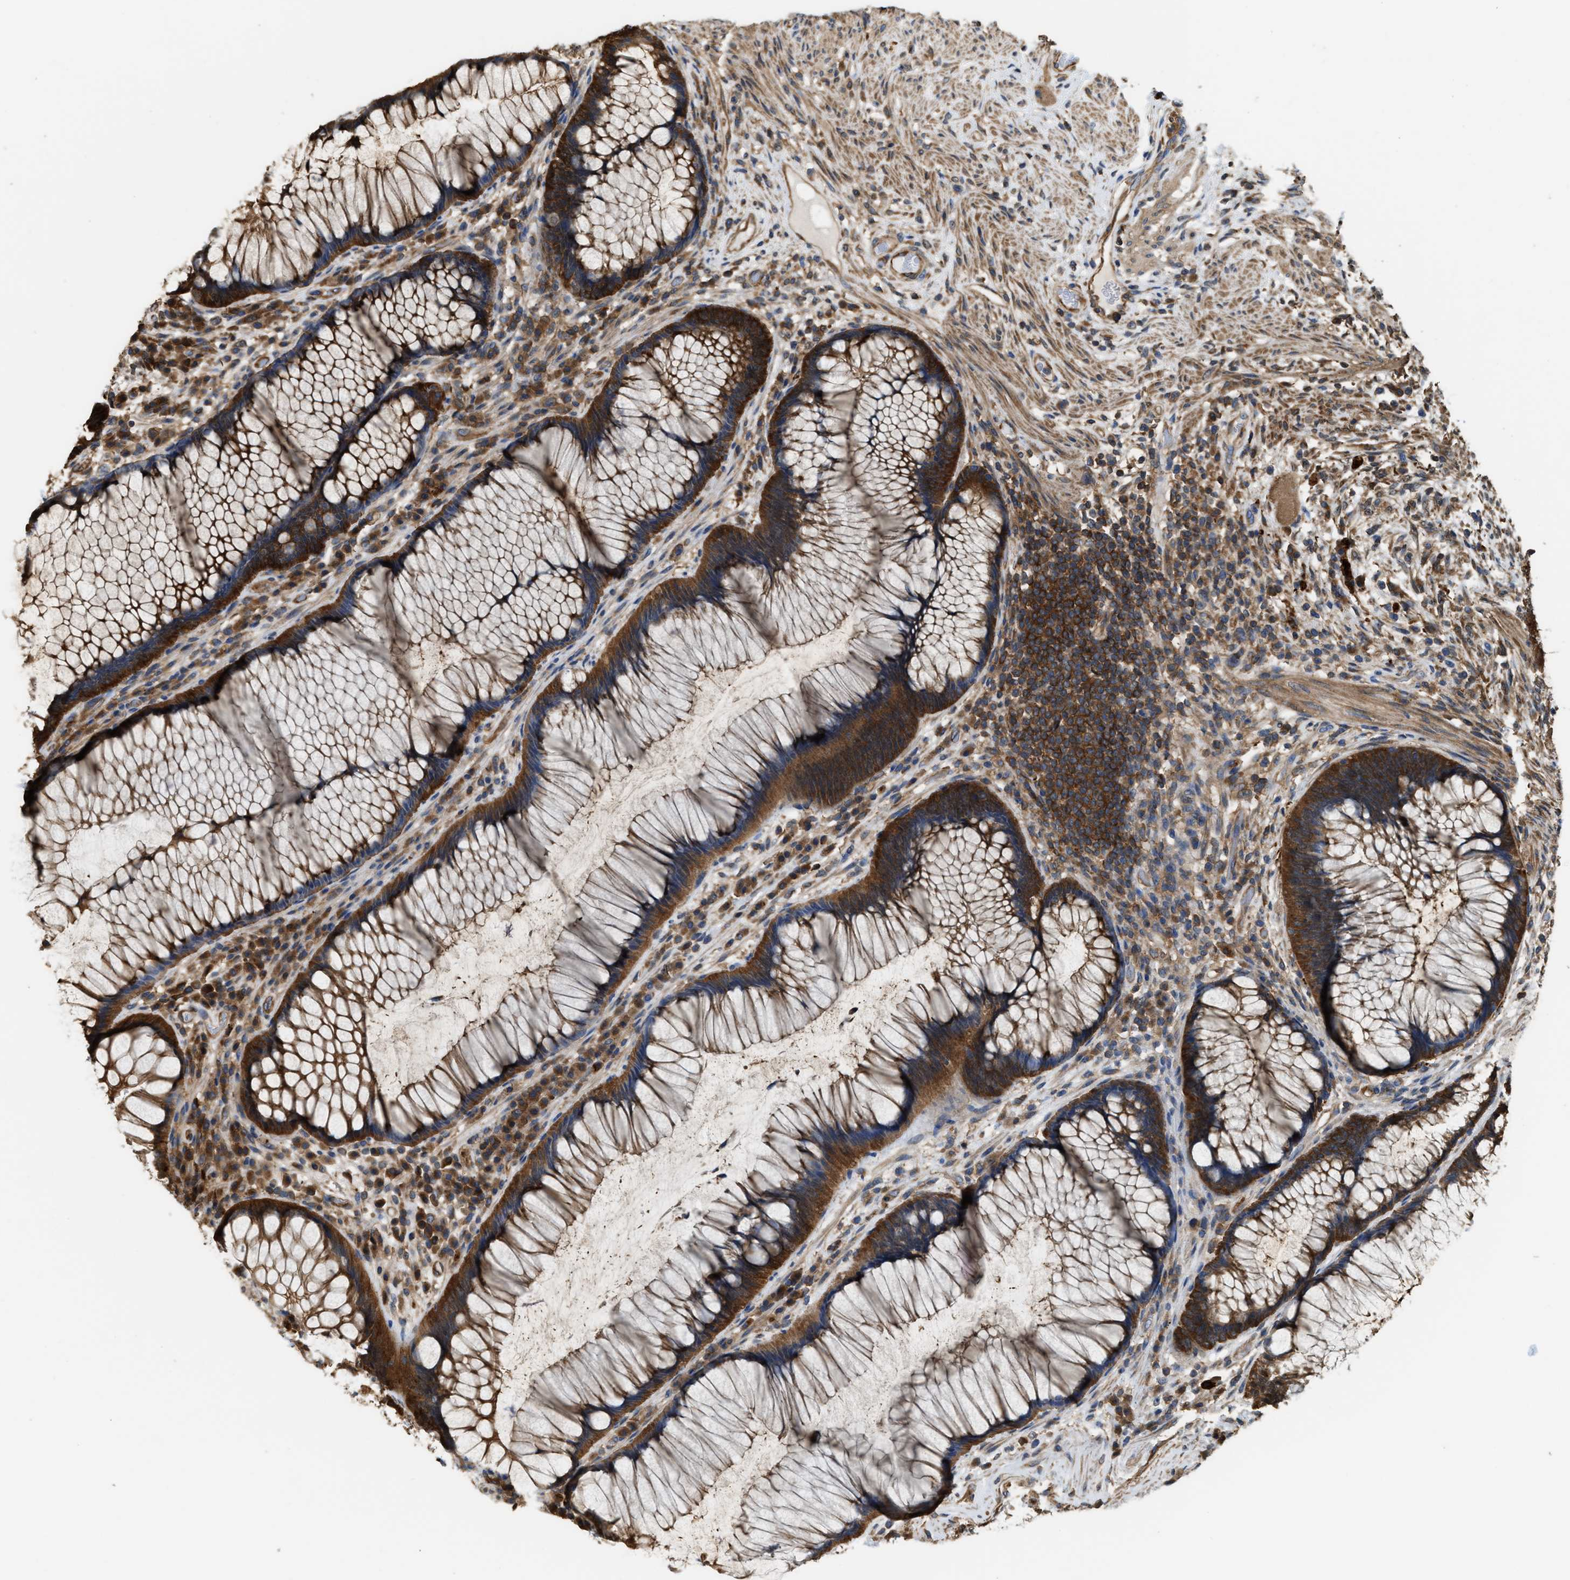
{"staining": {"intensity": "strong", "quantity": ">75%", "location": "cytoplasmic/membranous"}, "tissue": "rectum", "cell_type": "Glandular cells", "image_type": "normal", "snomed": [{"axis": "morphology", "description": "Normal tissue, NOS"}, {"axis": "topography", "description": "Rectum"}], "caption": "This is a micrograph of immunohistochemistry staining of unremarkable rectum, which shows strong staining in the cytoplasmic/membranous of glandular cells.", "gene": "ATIC", "patient": {"sex": "male", "age": 51}}